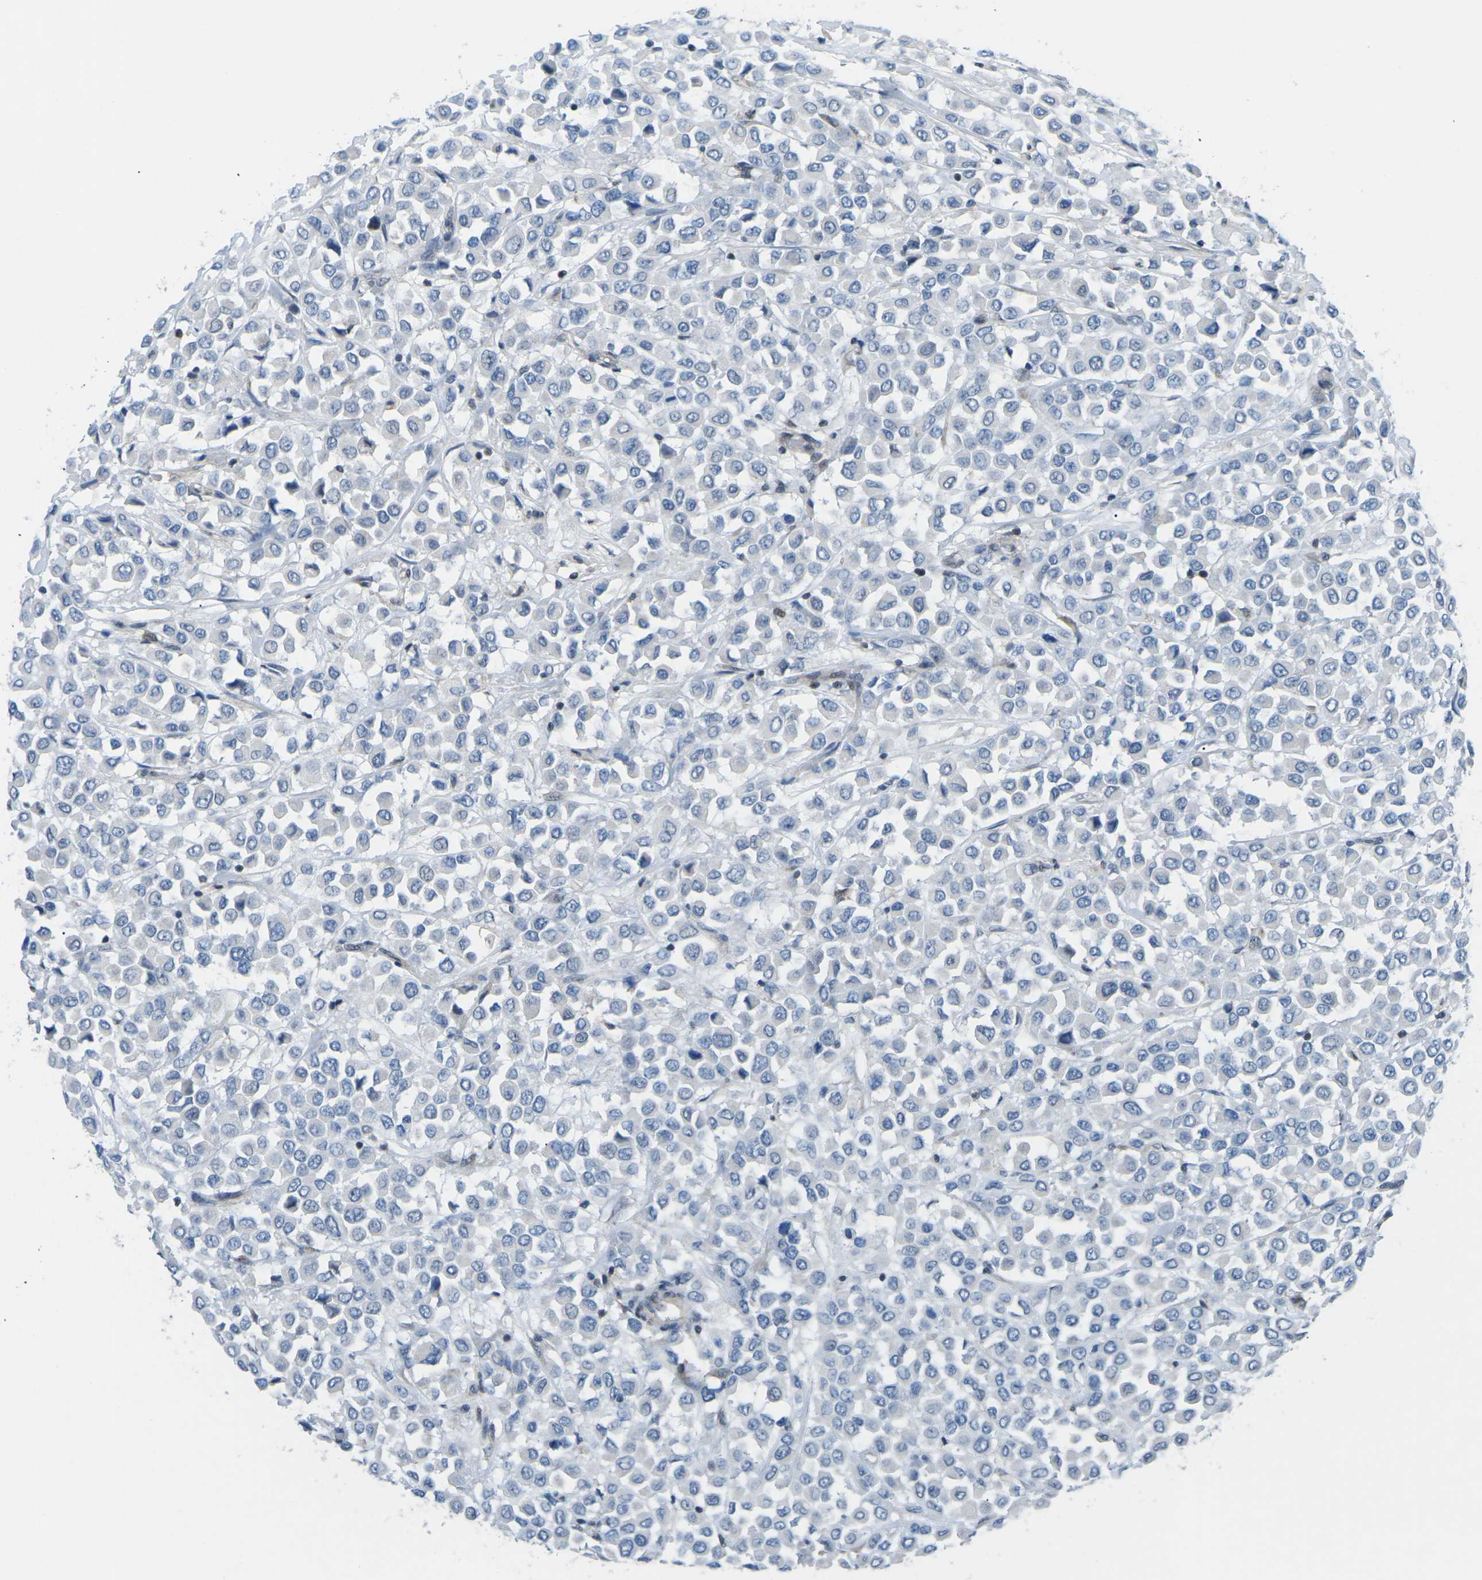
{"staining": {"intensity": "negative", "quantity": "none", "location": "none"}, "tissue": "breast cancer", "cell_type": "Tumor cells", "image_type": "cancer", "snomed": [{"axis": "morphology", "description": "Duct carcinoma"}, {"axis": "topography", "description": "Breast"}], "caption": "This is a photomicrograph of IHC staining of invasive ductal carcinoma (breast), which shows no expression in tumor cells.", "gene": "MBNL1", "patient": {"sex": "female", "age": 61}}